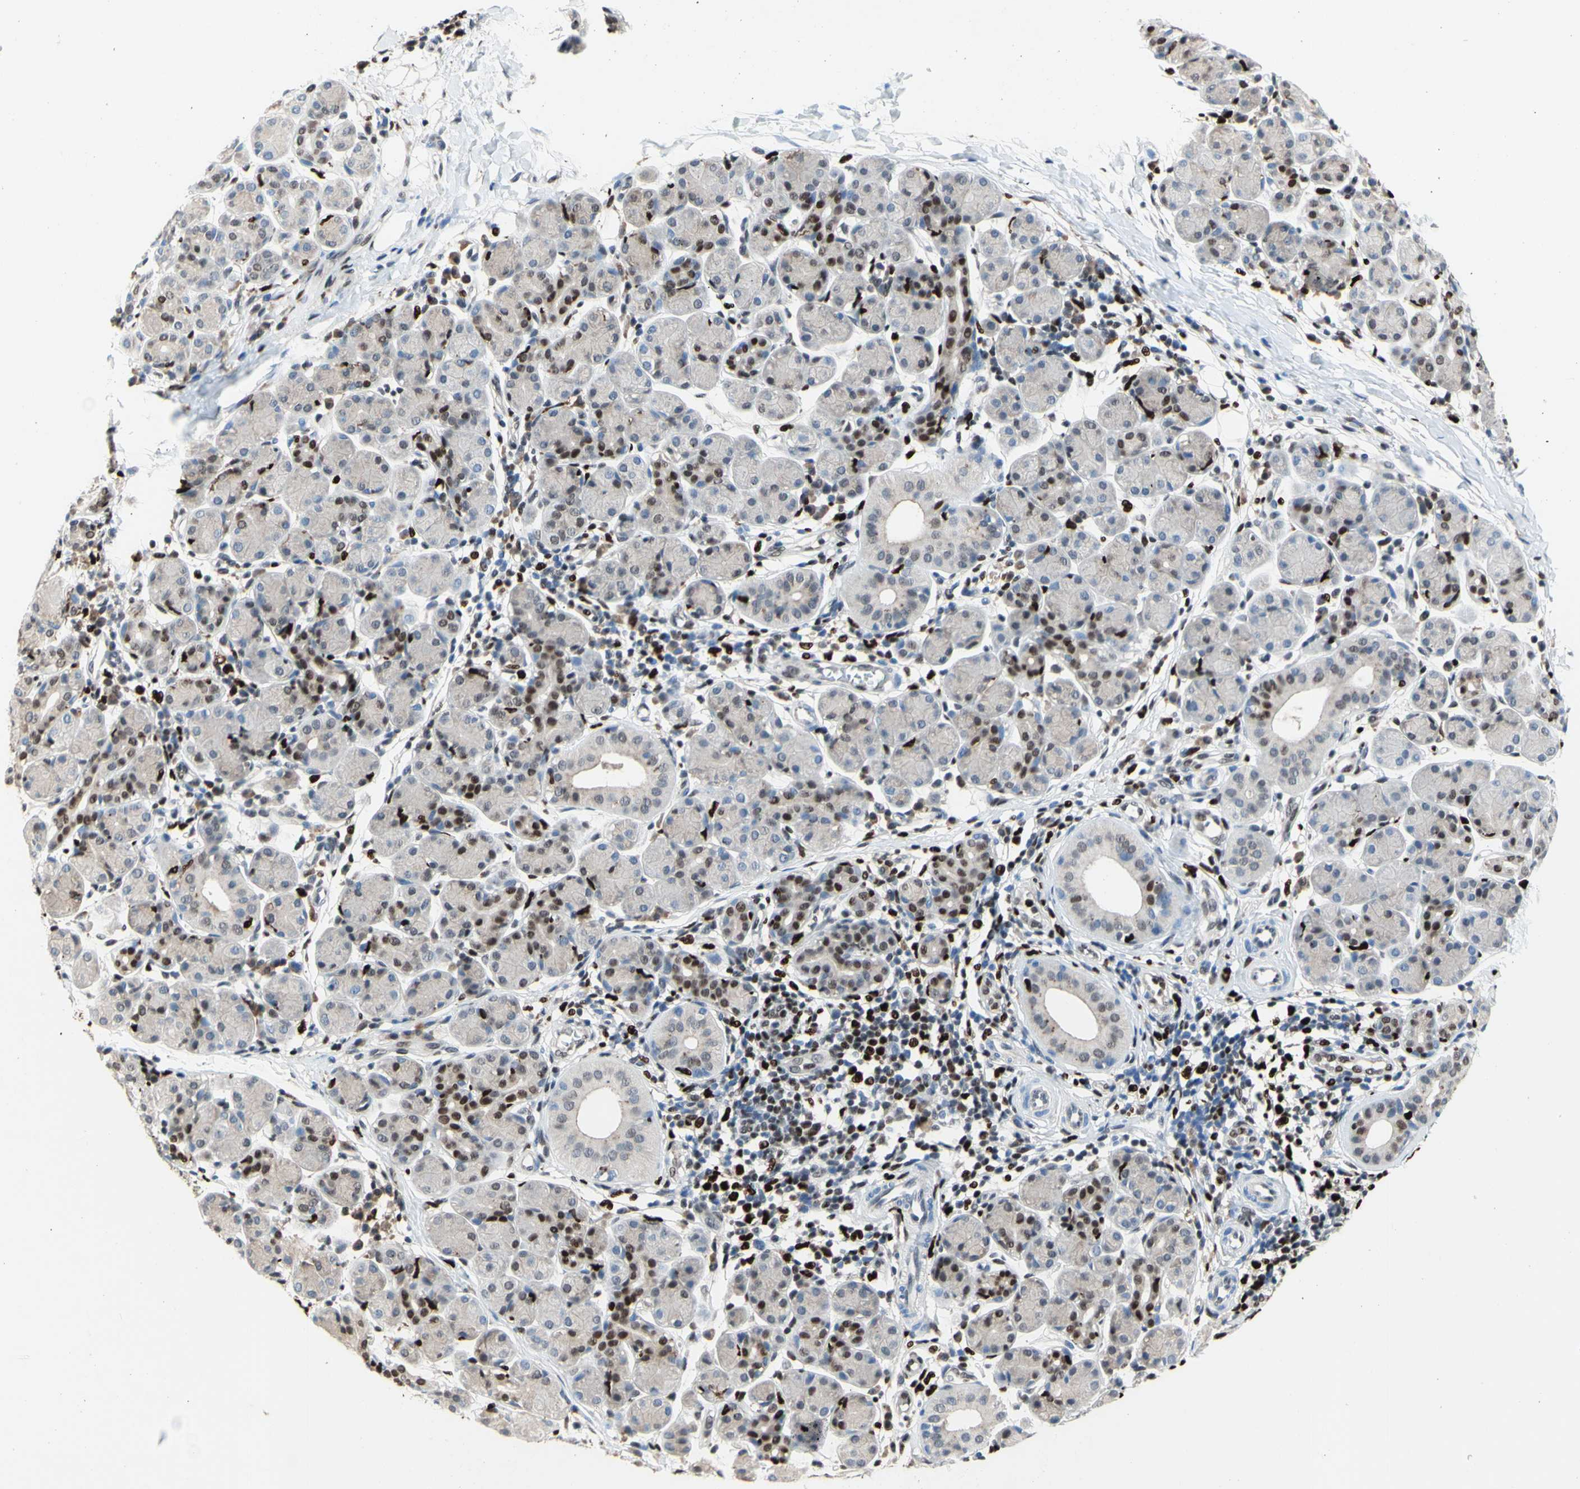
{"staining": {"intensity": "weak", "quantity": "25%-75%", "location": "nuclear"}, "tissue": "salivary gland", "cell_type": "Glandular cells", "image_type": "normal", "snomed": [{"axis": "morphology", "description": "Normal tissue, NOS"}, {"axis": "morphology", "description": "Inflammation, NOS"}, {"axis": "topography", "description": "Lymph node"}, {"axis": "topography", "description": "Salivary gland"}], "caption": "Immunohistochemistry (IHC) photomicrograph of unremarkable salivary gland stained for a protein (brown), which displays low levels of weak nuclear staining in about 25%-75% of glandular cells.", "gene": "EED", "patient": {"sex": "male", "age": 3}}